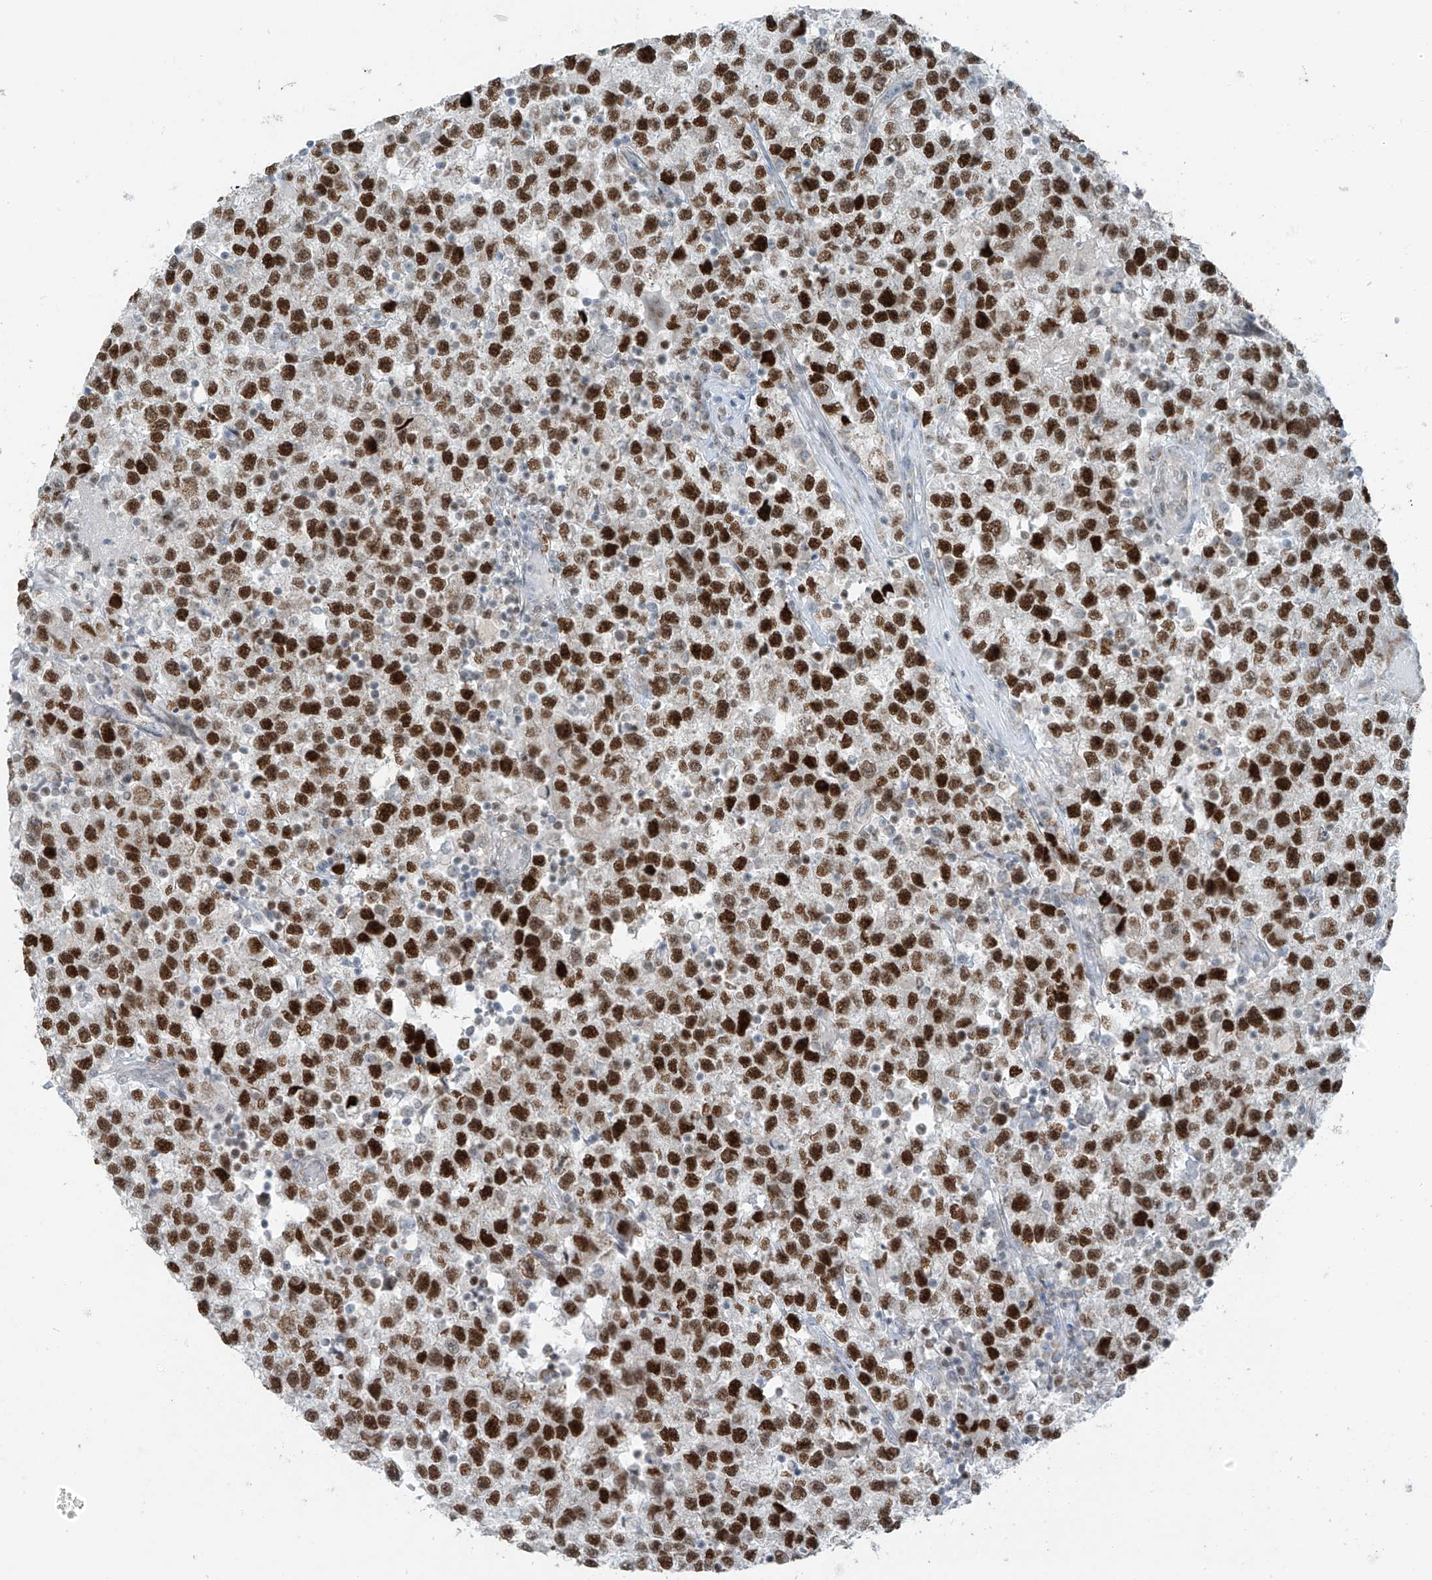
{"staining": {"intensity": "strong", "quantity": ">75%", "location": "nuclear"}, "tissue": "testis cancer", "cell_type": "Tumor cells", "image_type": "cancer", "snomed": [{"axis": "morphology", "description": "Seminoma, NOS"}, {"axis": "topography", "description": "Testis"}], "caption": "Strong nuclear expression for a protein is identified in about >75% of tumor cells of testis cancer (seminoma) using IHC.", "gene": "WRNIP1", "patient": {"sex": "male", "age": 22}}